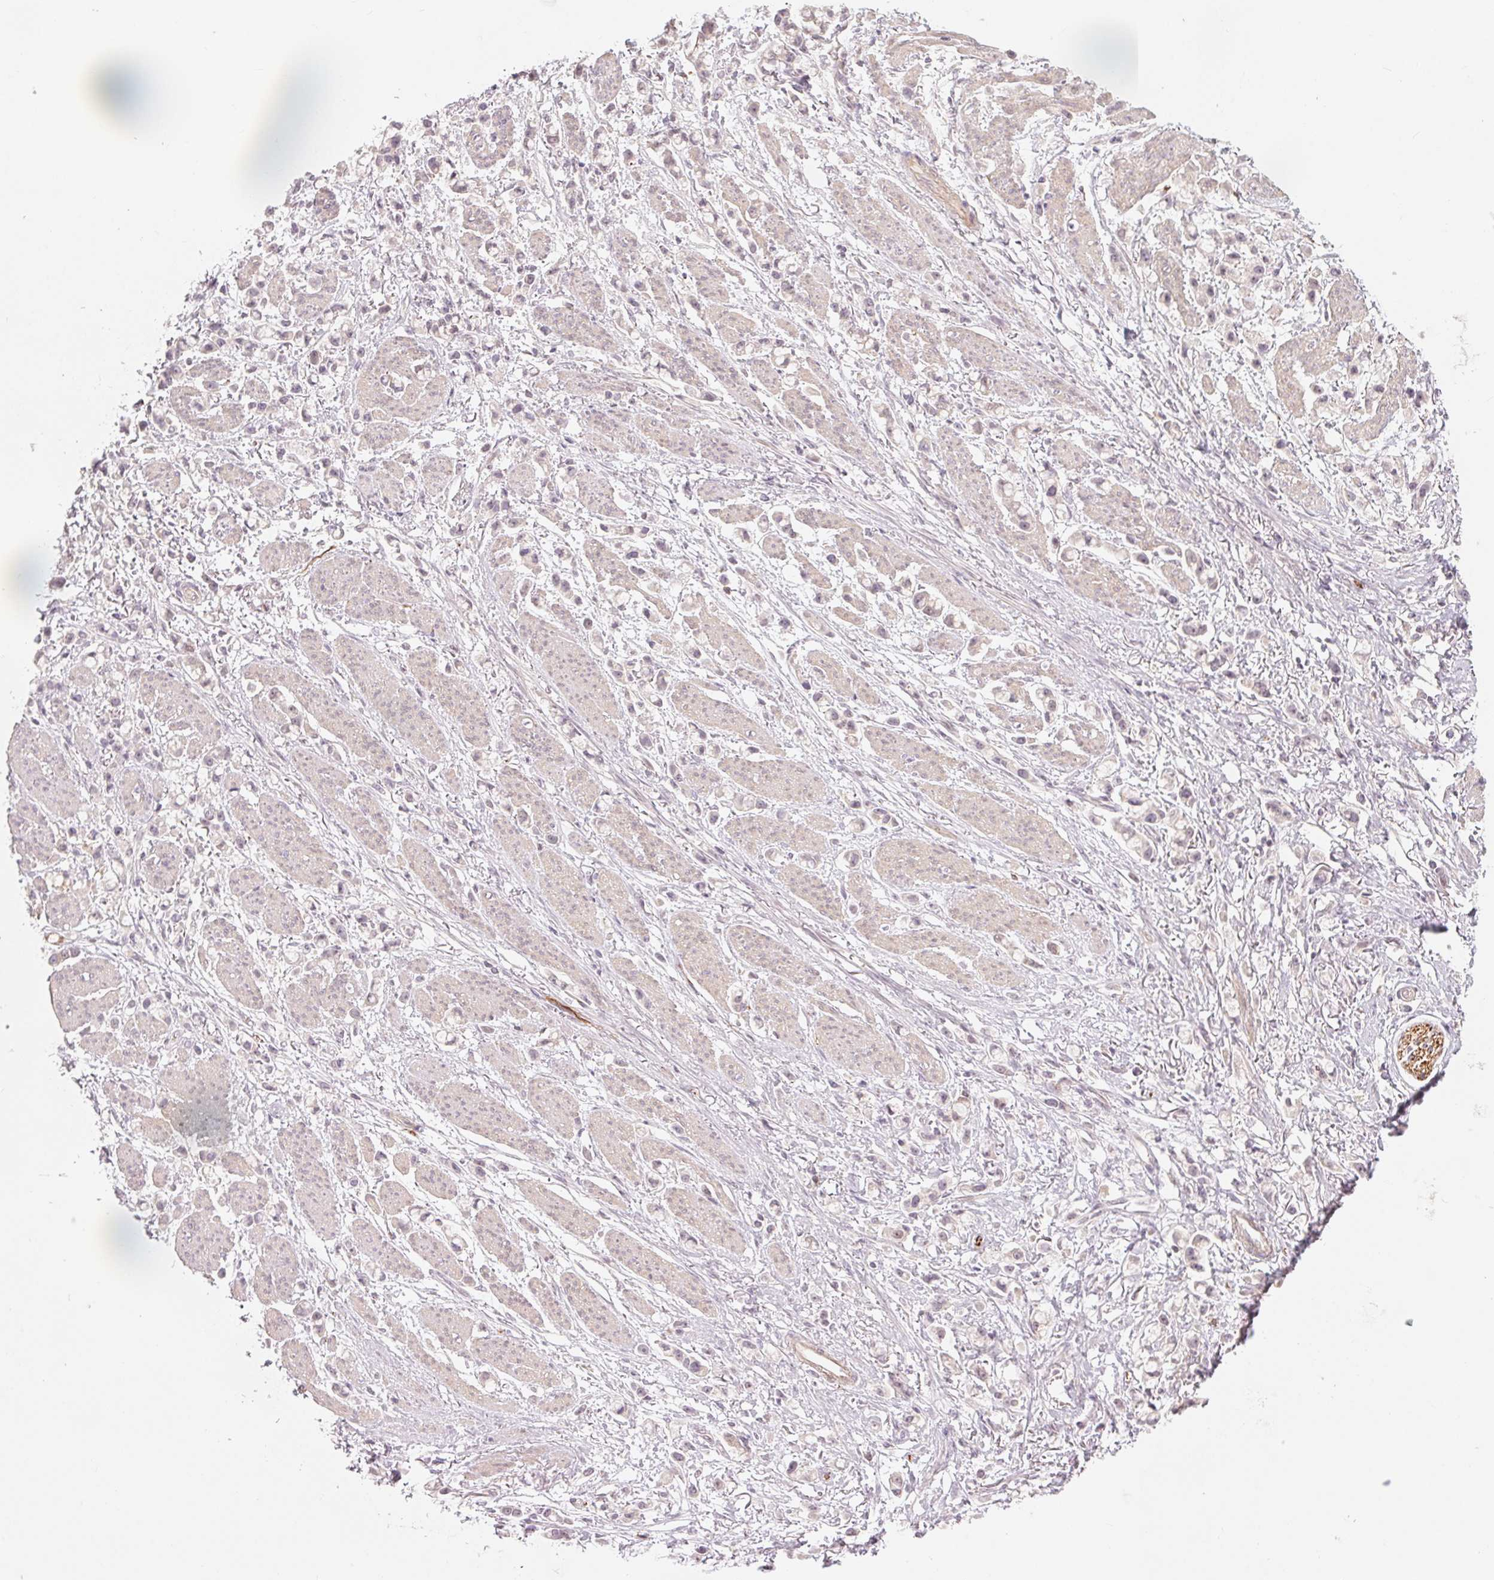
{"staining": {"intensity": "negative", "quantity": "none", "location": "none"}, "tissue": "stomach cancer", "cell_type": "Tumor cells", "image_type": "cancer", "snomed": [{"axis": "morphology", "description": "Adenocarcinoma, NOS"}, {"axis": "topography", "description": "Stomach"}], "caption": "A high-resolution micrograph shows IHC staining of adenocarcinoma (stomach), which displays no significant positivity in tumor cells. (Immunohistochemistry, brightfield microscopy, high magnification).", "gene": "DENND2C", "patient": {"sex": "female", "age": 81}}